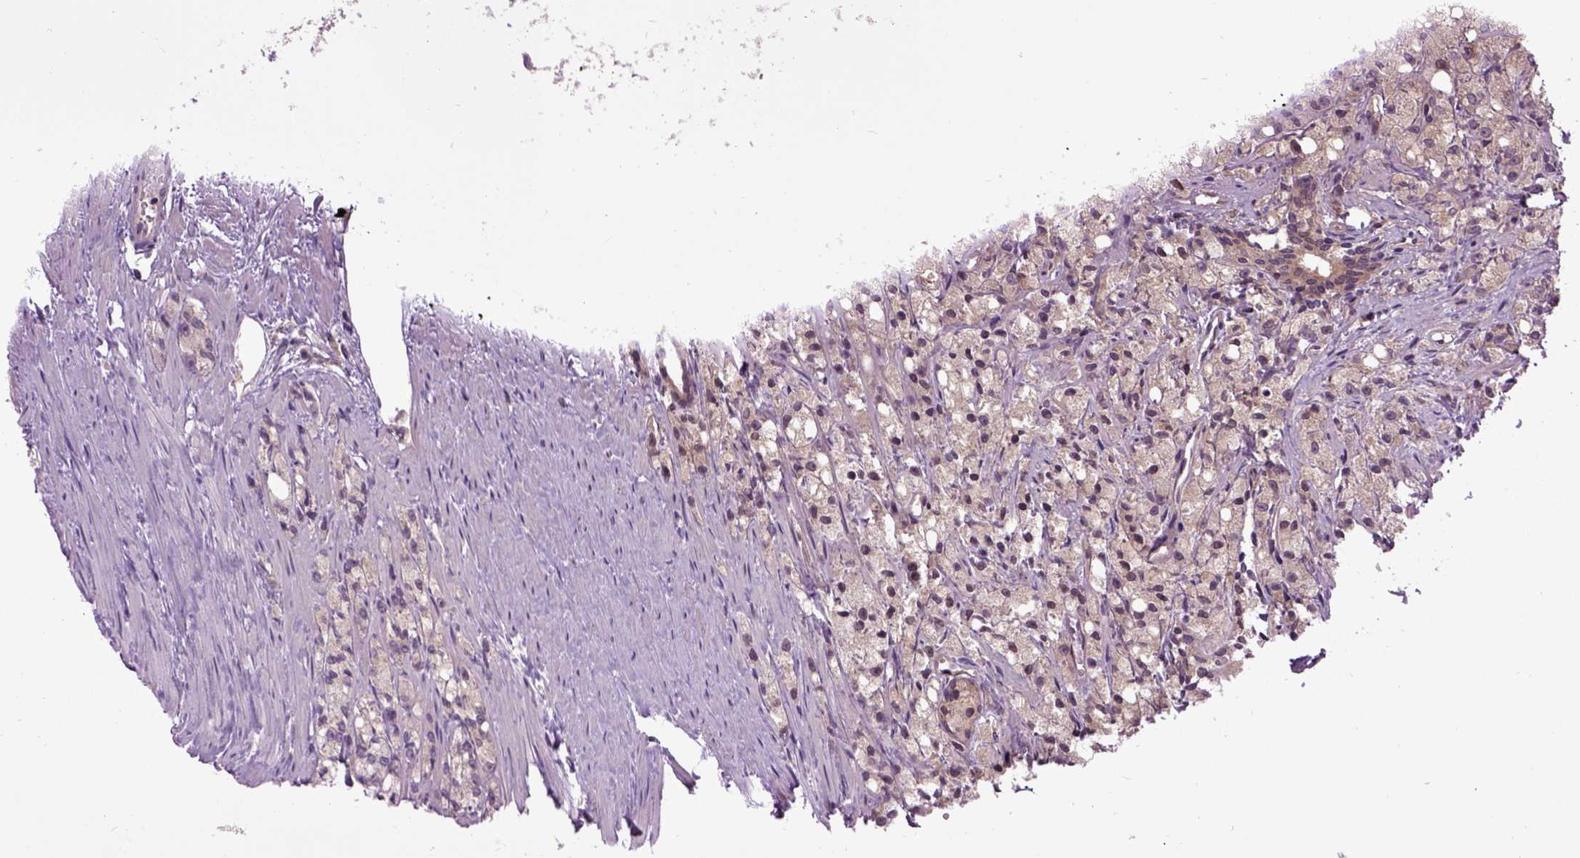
{"staining": {"intensity": "weak", "quantity": ">75%", "location": "cytoplasmic/membranous"}, "tissue": "prostate cancer", "cell_type": "Tumor cells", "image_type": "cancer", "snomed": [{"axis": "morphology", "description": "Adenocarcinoma, High grade"}, {"axis": "topography", "description": "Prostate"}], "caption": "Immunohistochemical staining of high-grade adenocarcinoma (prostate) demonstrates weak cytoplasmic/membranous protein staining in about >75% of tumor cells.", "gene": "WDR48", "patient": {"sex": "male", "age": 75}}